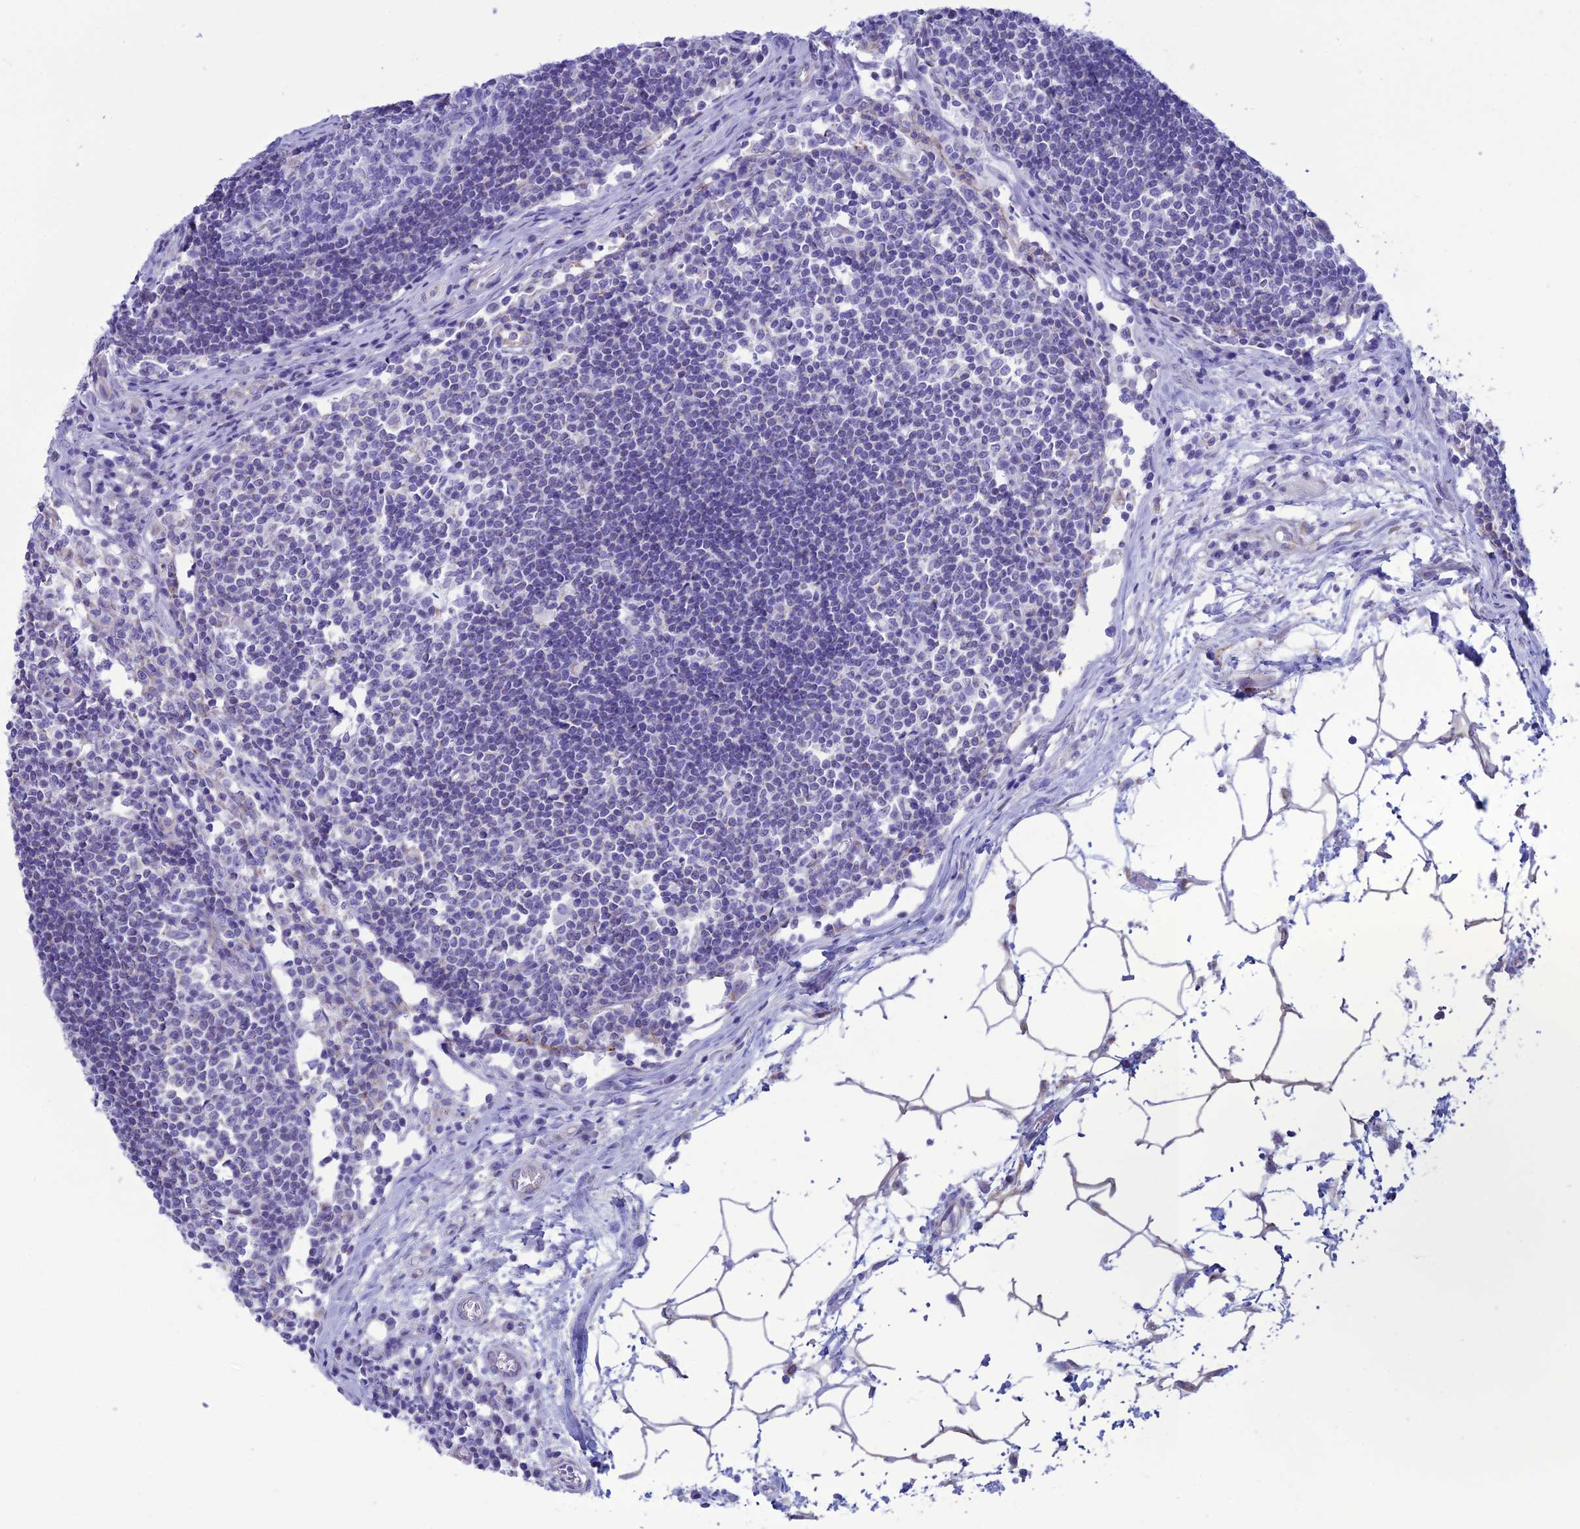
{"staining": {"intensity": "negative", "quantity": "none", "location": "none"}, "tissue": "lymph node", "cell_type": "Germinal center cells", "image_type": "normal", "snomed": [{"axis": "morphology", "description": "Normal tissue, NOS"}, {"axis": "topography", "description": "Lymph node"}], "caption": "DAB immunohistochemical staining of normal human lymph node shows no significant expression in germinal center cells.", "gene": "CFAP210", "patient": {"sex": "female", "age": 55}}